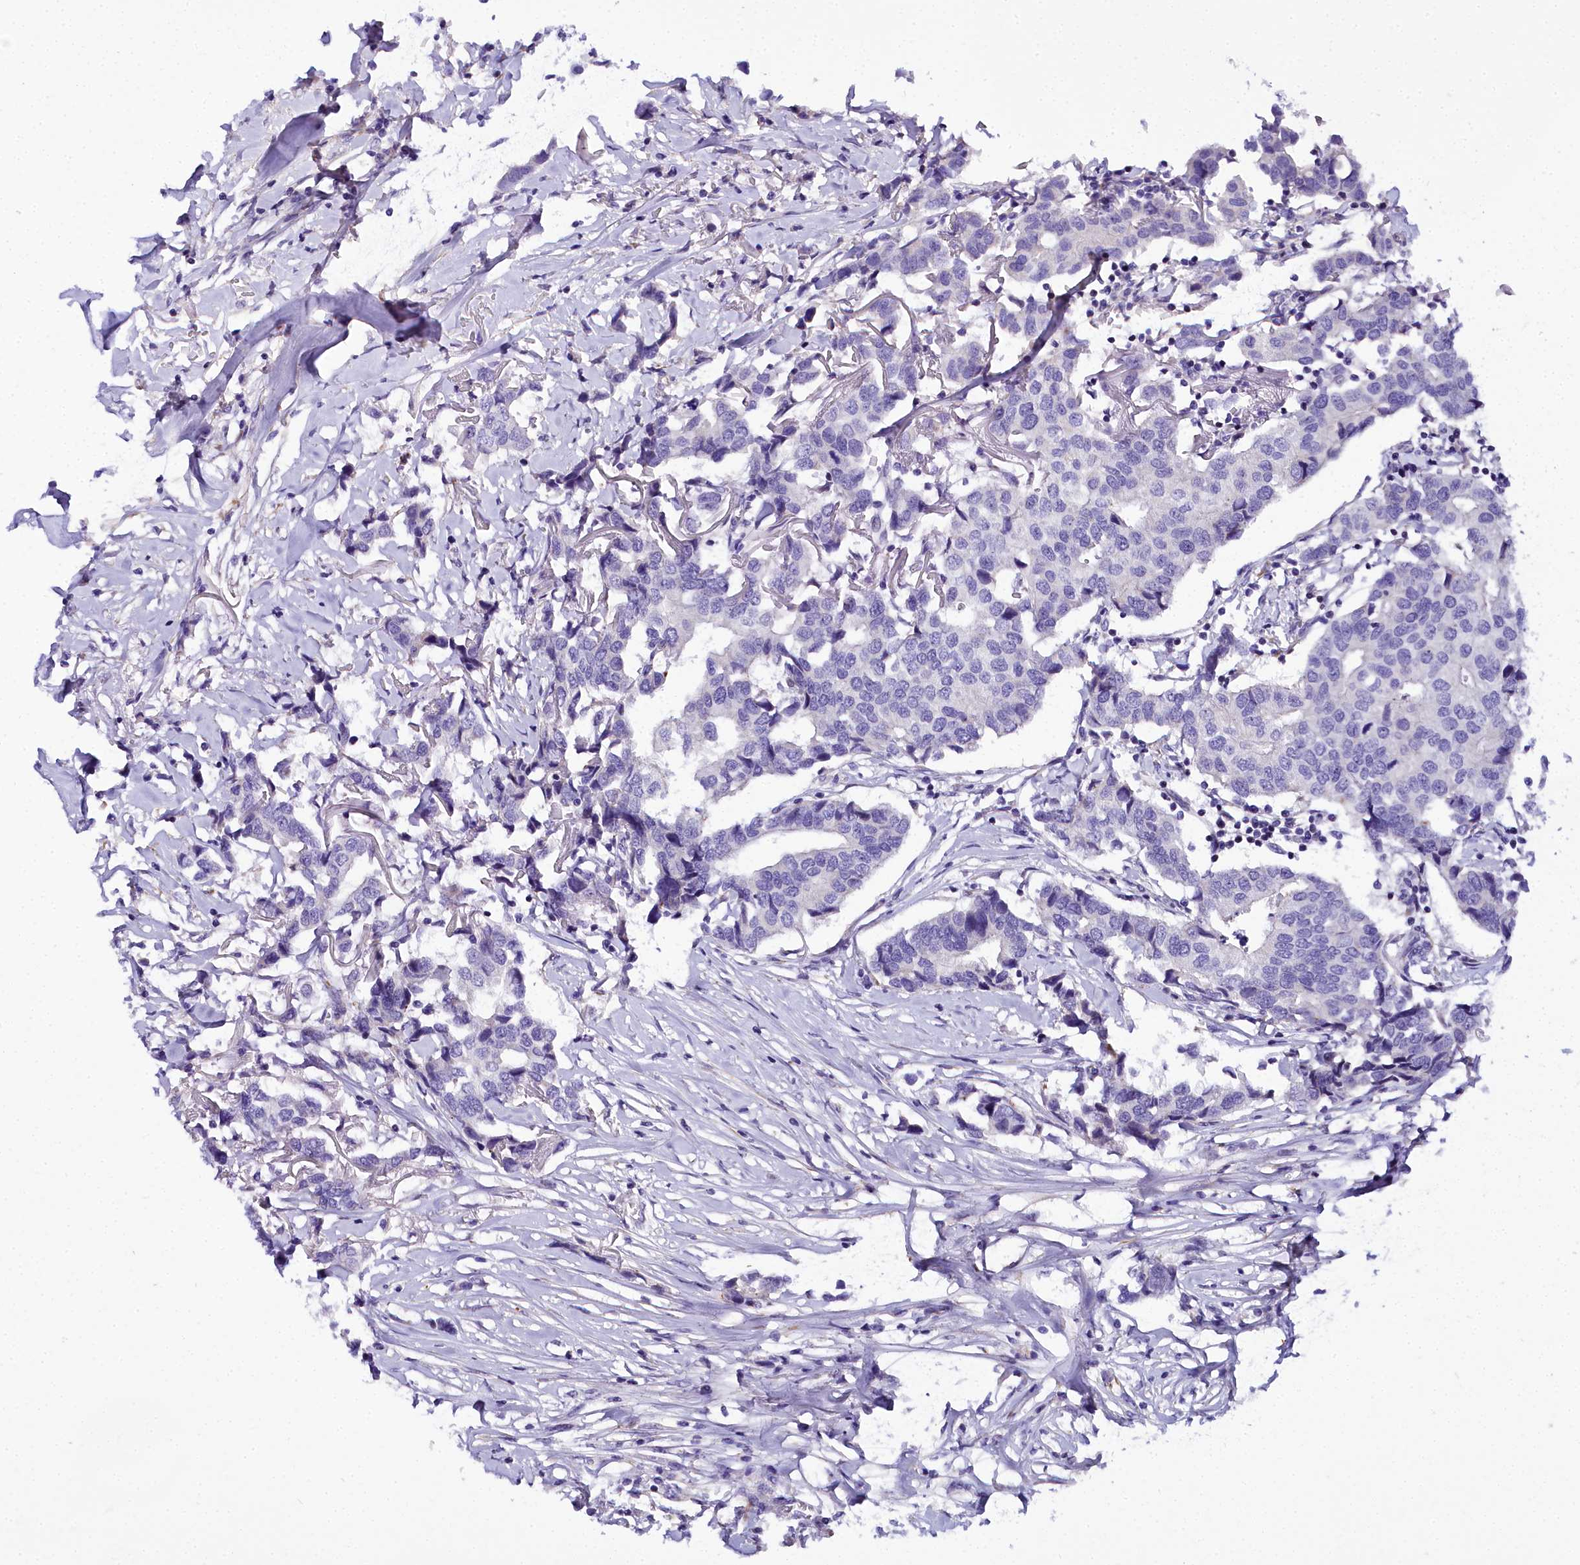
{"staining": {"intensity": "negative", "quantity": "none", "location": "none"}, "tissue": "breast cancer", "cell_type": "Tumor cells", "image_type": "cancer", "snomed": [{"axis": "morphology", "description": "Duct carcinoma"}, {"axis": "topography", "description": "Breast"}], "caption": "This is an immunohistochemistry (IHC) photomicrograph of breast cancer (invasive ductal carcinoma). There is no staining in tumor cells.", "gene": "TIMM22", "patient": {"sex": "female", "age": 80}}